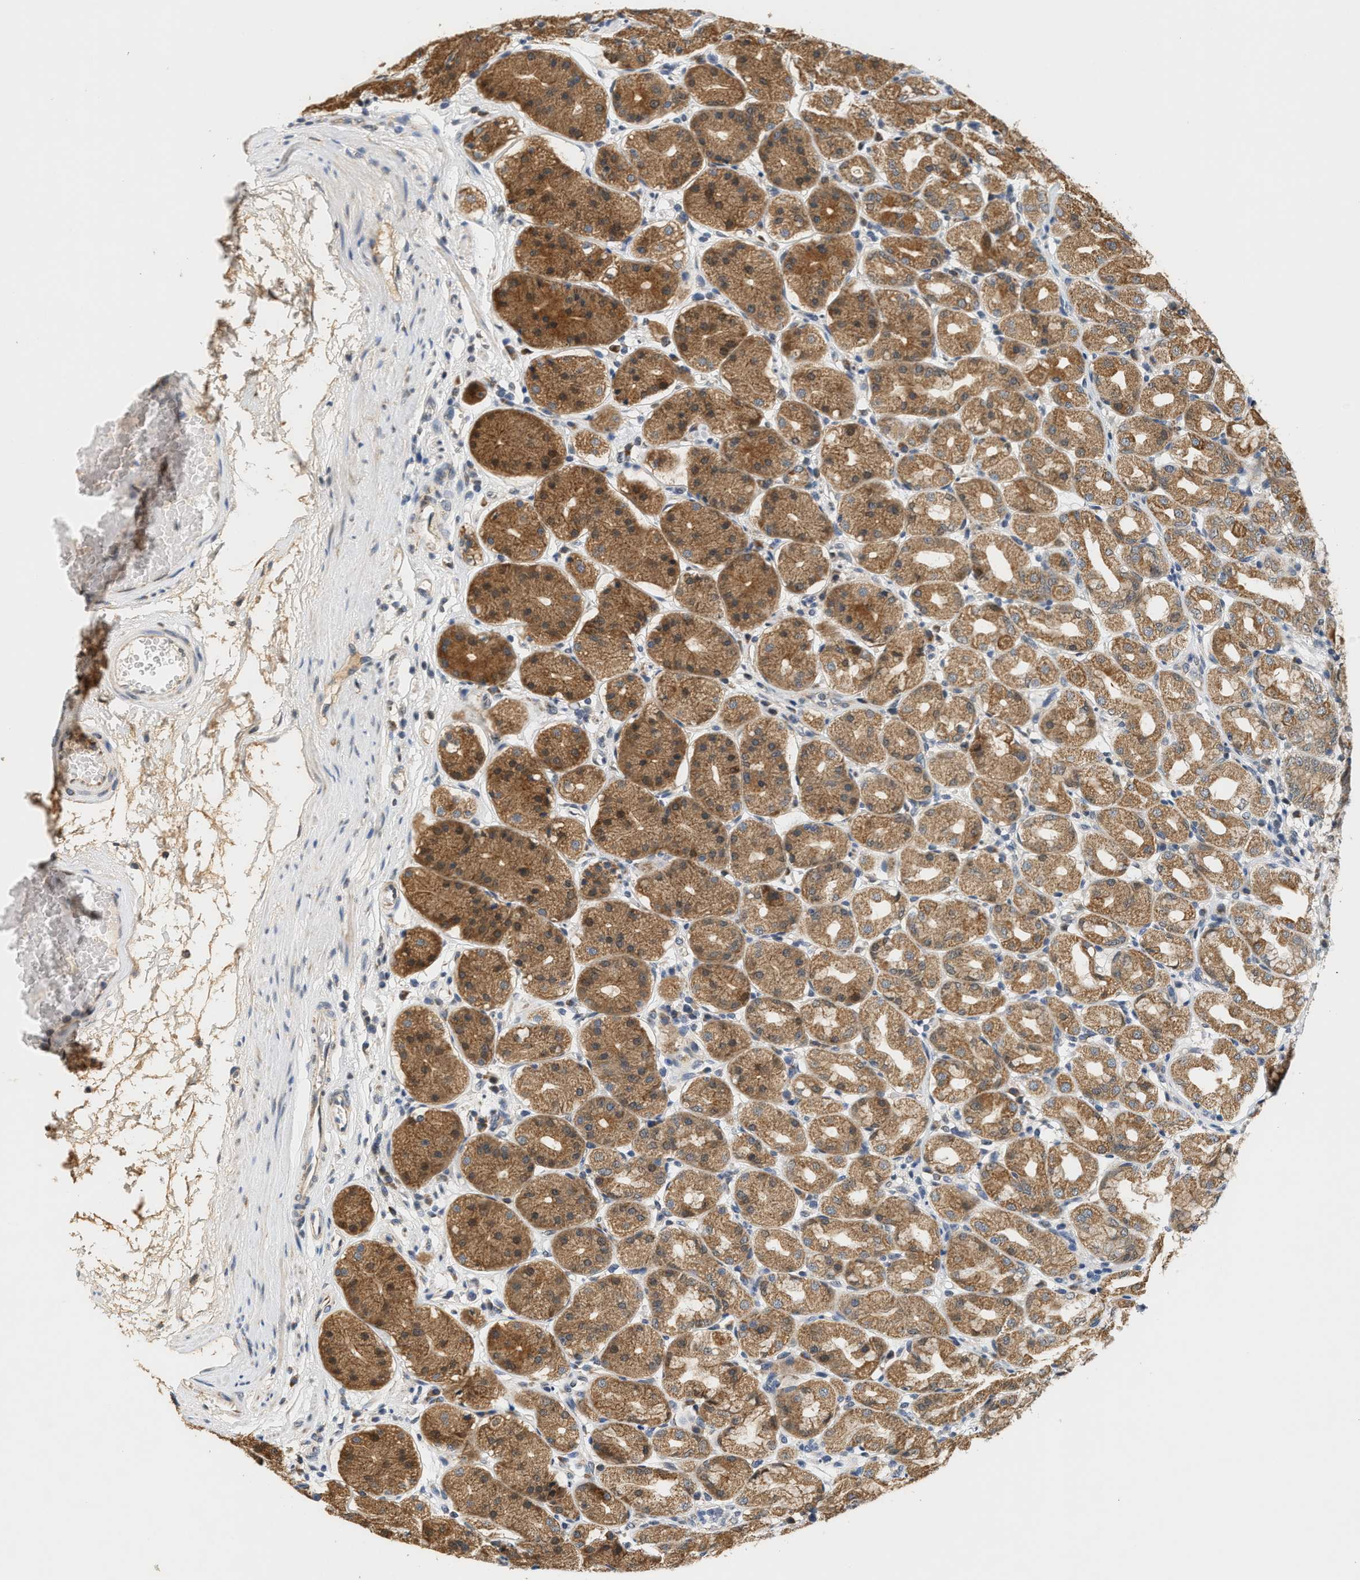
{"staining": {"intensity": "moderate", "quantity": ">75%", "location": "cytoplasmic/membranous,nuclear"}, "tissue": "stomach", "cell_type": "Glandular cells", "image_type": "normal", "snomed": [{"axis": "morphology", "description": "Normal tissue, NOS"}, {"axis": "topography", "description": "Stomach"}, {"axis": "topography", "description": "Stomach, lower"}], "caption": "Immunohistochemical staining of benign stomach shows >75% levels of moderate cytoplasmic/membranous,nuclear protein staining in approximately >75% of glandular cells.", "gene": "GIGYF1", "patient": {"sex": "female", "age": 56}}